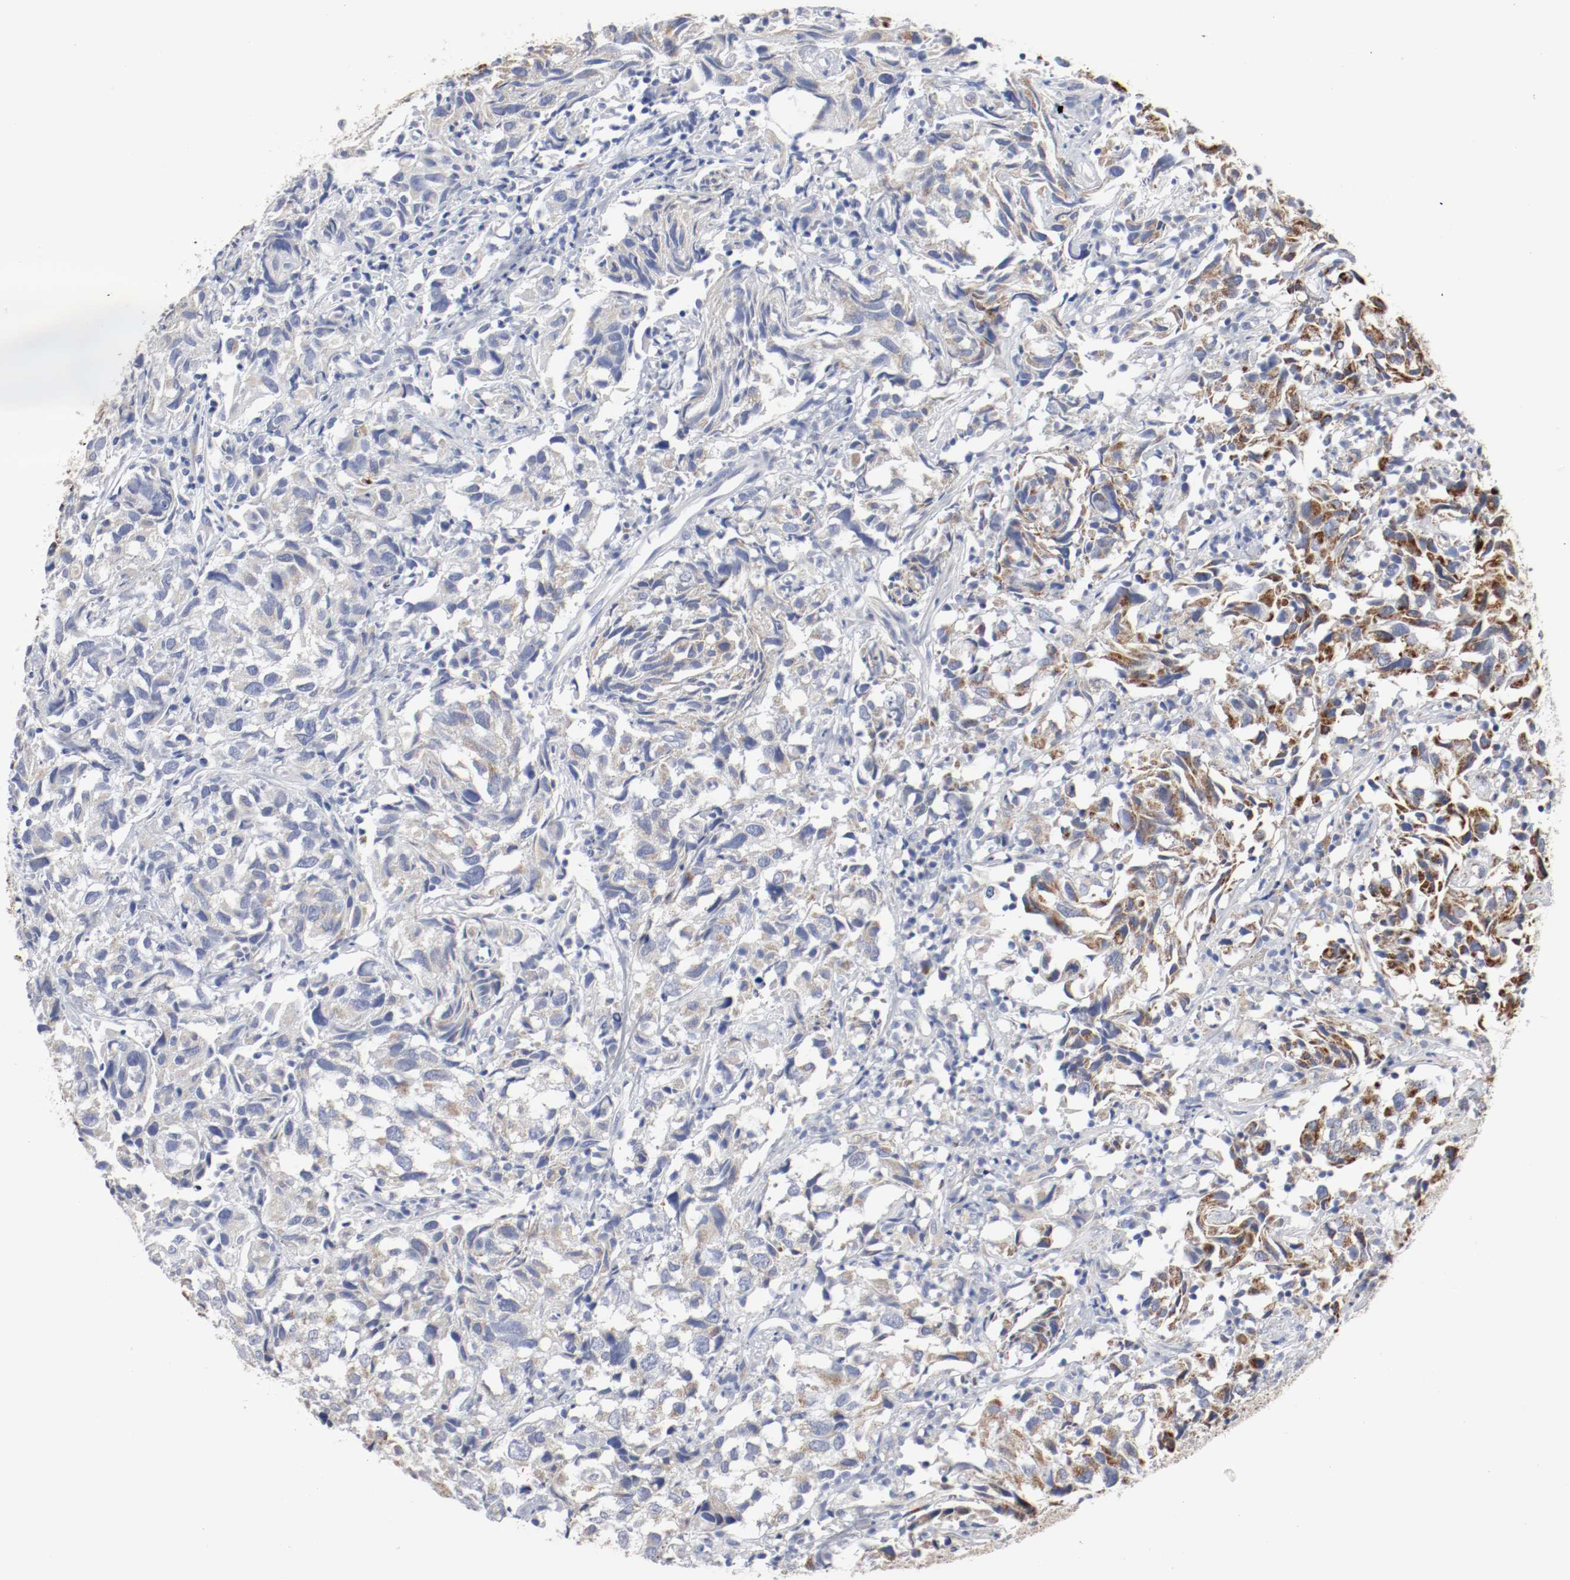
{"staining": {"intensity": "strong", "quantity": "25%-75%", "location": "cytoplasmic/membranous"}, "tissue": "urothelial cancer", "cell_type": "Tumor cells", "image_type": "cancer", "snomed": [{"axis": "morphology", "description": "Urothelial carcinoma, High grade"}, {"axis": "topography", "description": "Urinary bladder"}], "caption": "Protein staining of high-grade urothelial carcinoma tissue shows strong cytoplasmic/membranous positivity in about 25%-75% of tumor cells.", "gene": "AFG3L2", "patient": {"sex": "female", "age": 75}}